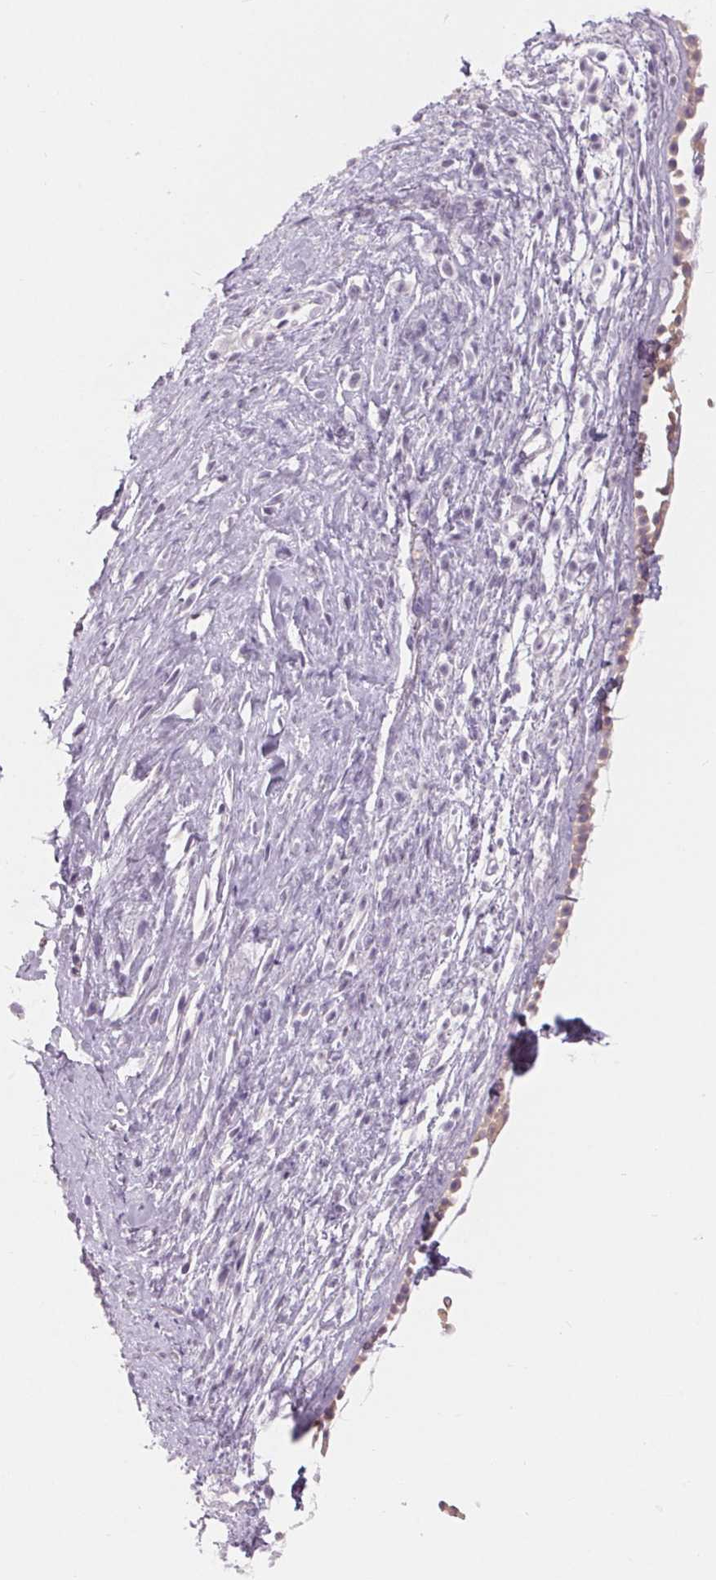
{"staining": {"intensity": "weak", "quantity": "25%-75%", "location": "nuclear"}, "tissue": "nasopharynx", "cell_type": "Respiratory epithelial cells", "image_type": "normal", "snomed": [{"axis": "morphology", "description": "Normal tissue, NOS"}, {"axis": "topography", "description": "Nasopharynx"}], "caption": "Protein staining reveals weak nuclear staining in approximately 25%-75% of respiratory epithelial cells in normal nasopharynx. (DAB = brown stain, brightfield microscopy at high magnification).", "gene": "SFTPD", "patient": {"sex": "male", "age": 24}}